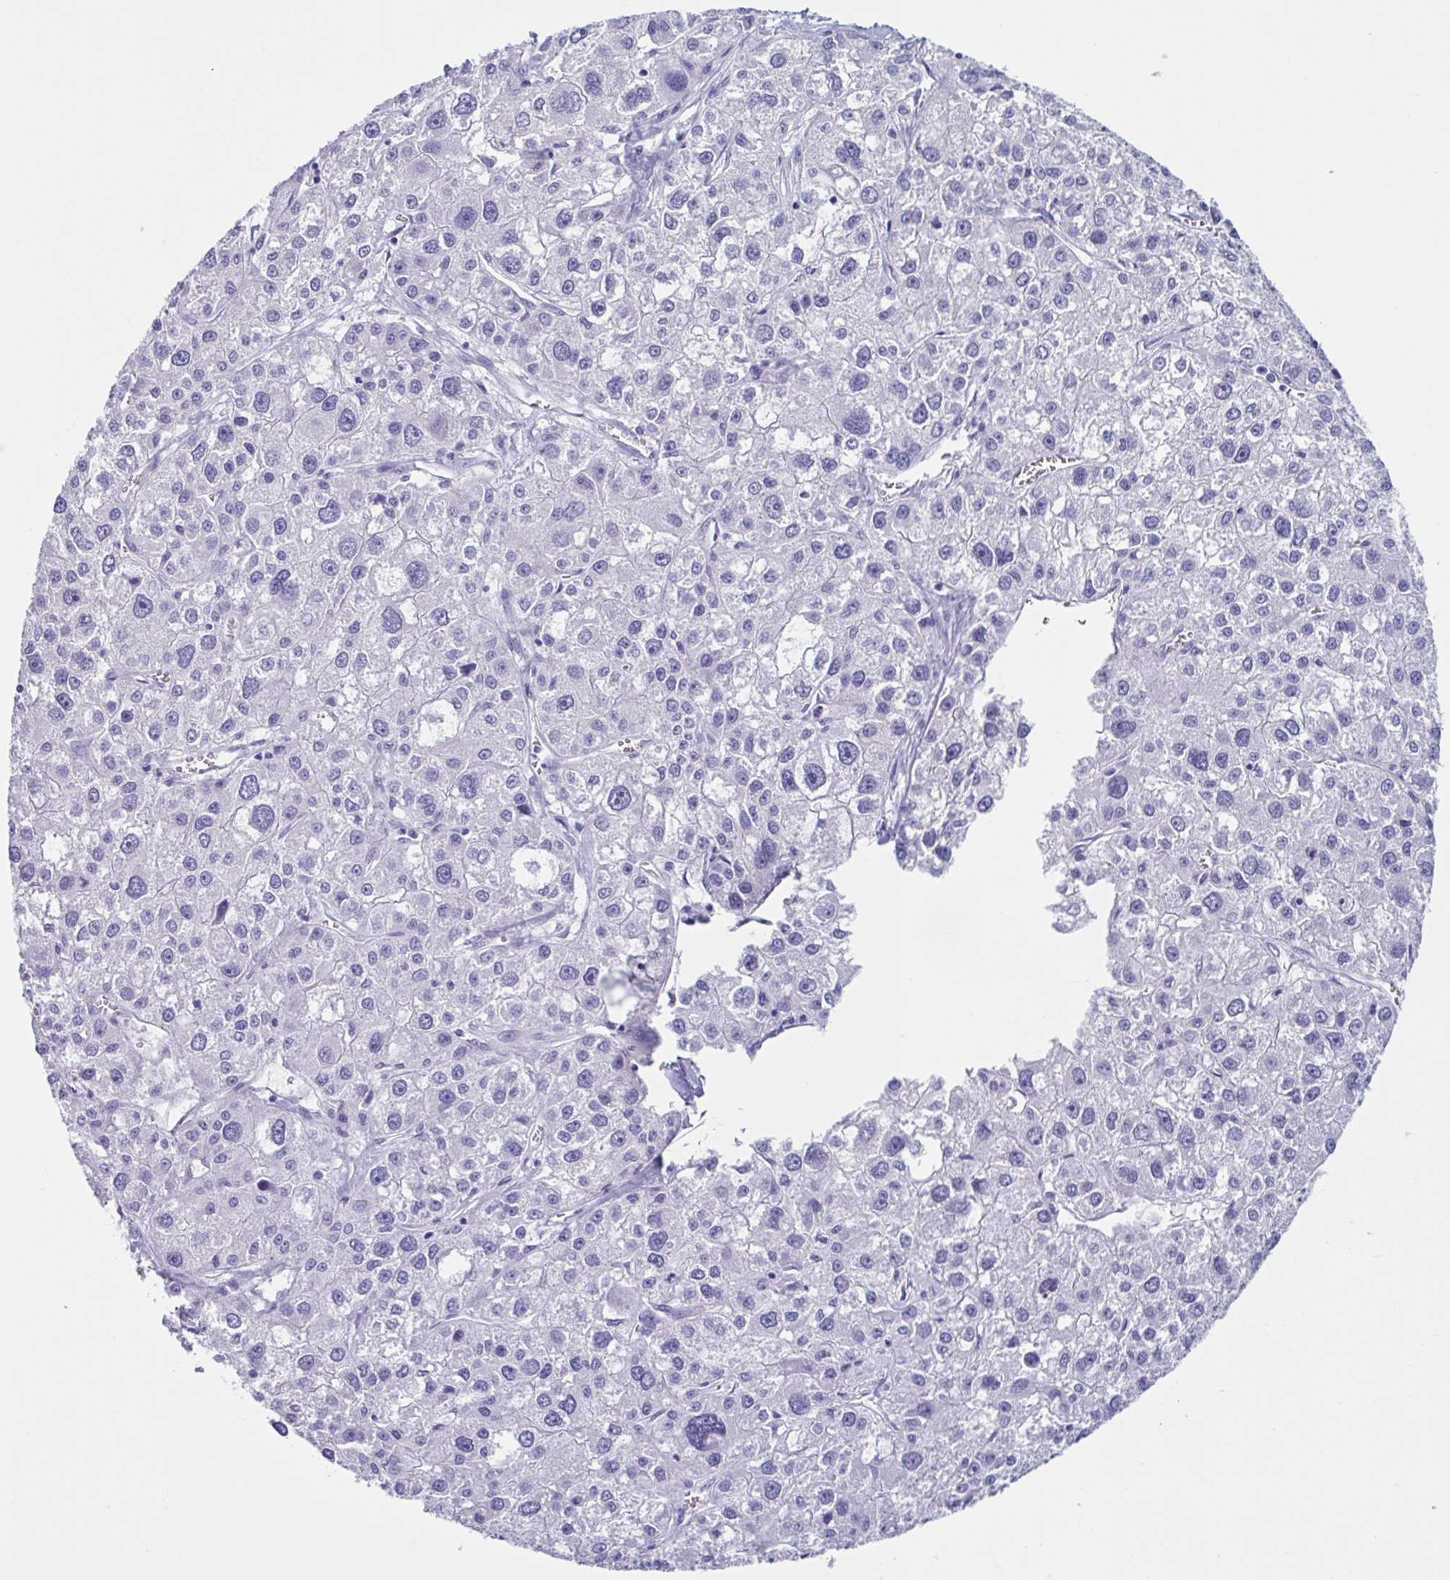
{"staining": {"intensity": "negative", "quantity": "none", "location": "none"}, "tissue": "liver cancer", "cell_type": "Tumor cells", "image_type": "cancer", "snomed": [{"axis": "morphology", "description": "Carcinoma, Hepatocellular, NOS"}, {"axis": "topography", "description": "Liver"}], "caption": "Immunohistochemical staining of human liver hepatocellular carcinoma displays no significant expression in tumor cells.", "gene": "USP35", "patient": {"sex": "male", "age": 73}}